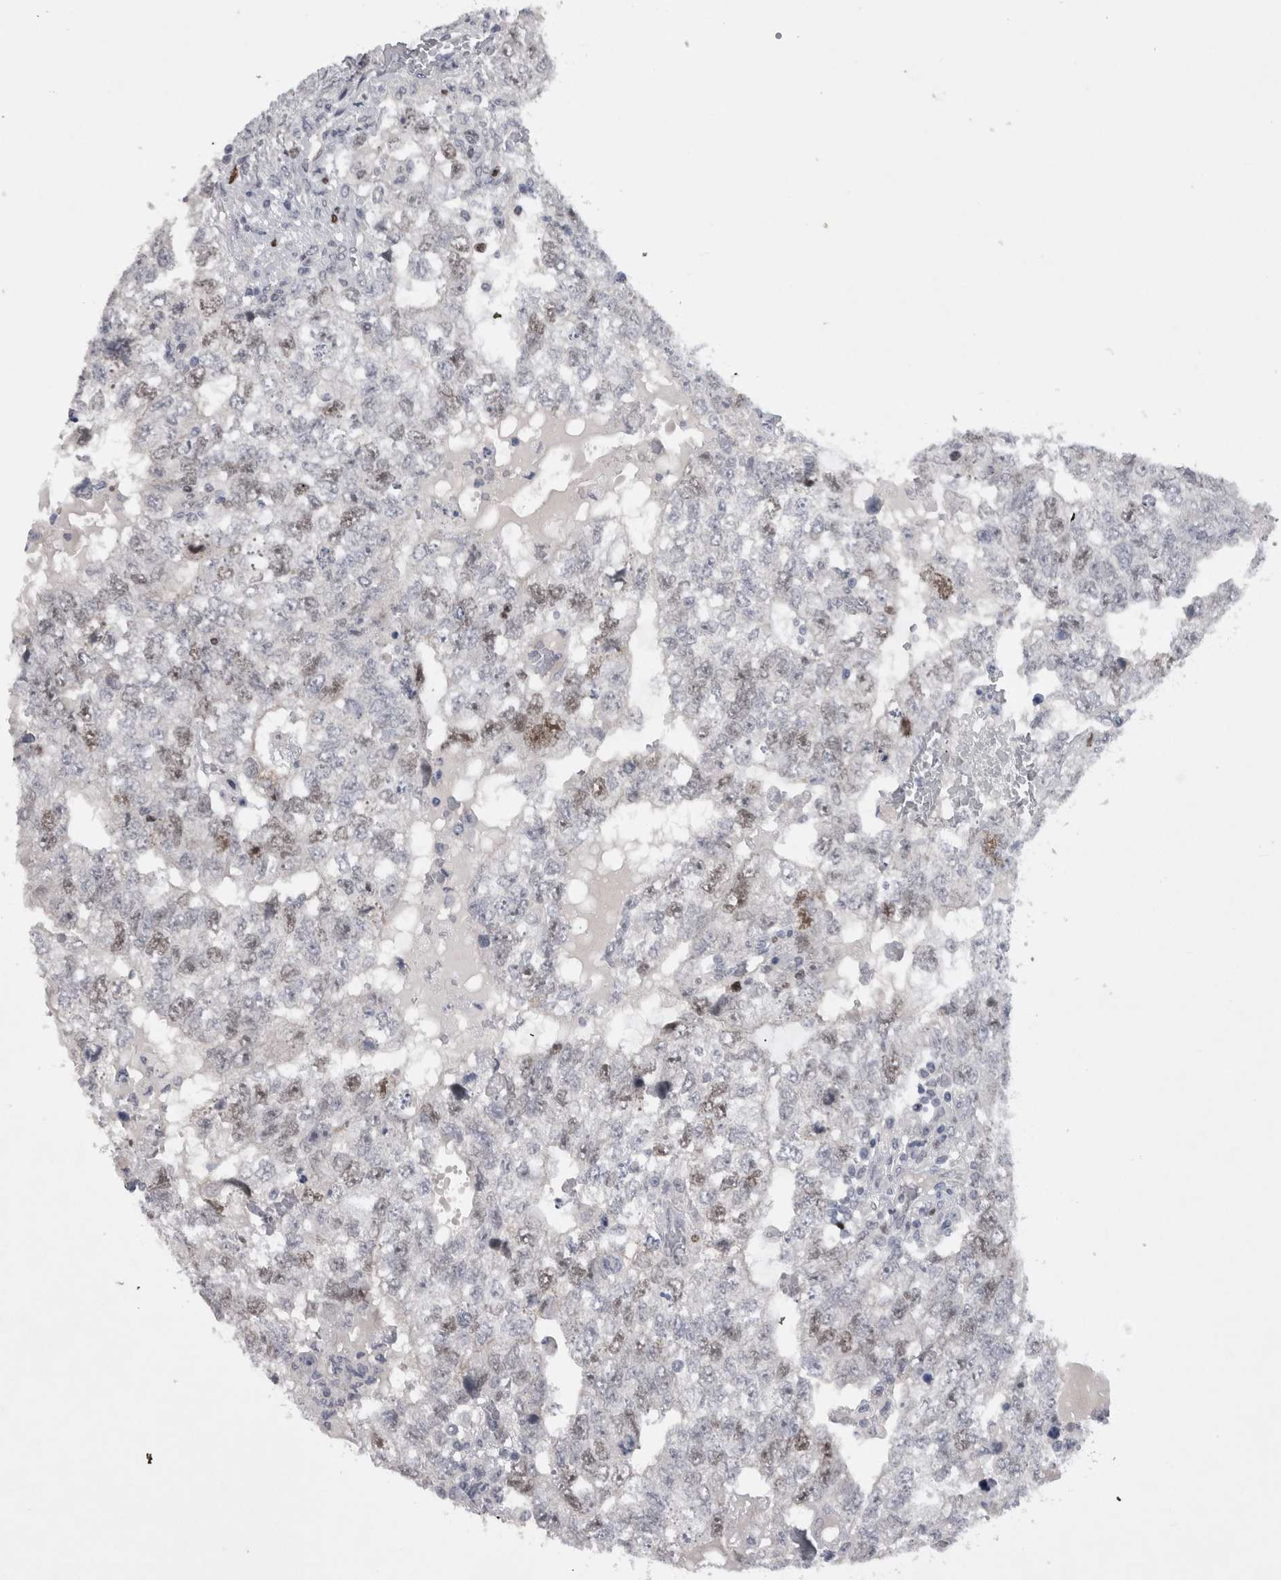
{"staining": {"intensity": "weak", "quantity": "25%-75%", "location": "nuclear"}, "tissue": "testis cancer", "cell_type": "Tumor cells", "image_type": "cancer", "snomed": [{"axis": "morphology", "description": "Carcinoma, Embryonal, NOS"}, {"axis": "topography", "description": "Testis"}], "caption": "DAB immunohistochemical staining of human testis cancer shows weak nuclear protein positivity in about 25%-75% of tumor cells.", "gene": "KIF18B", "patient": {"sex": "male", "age": 36}}